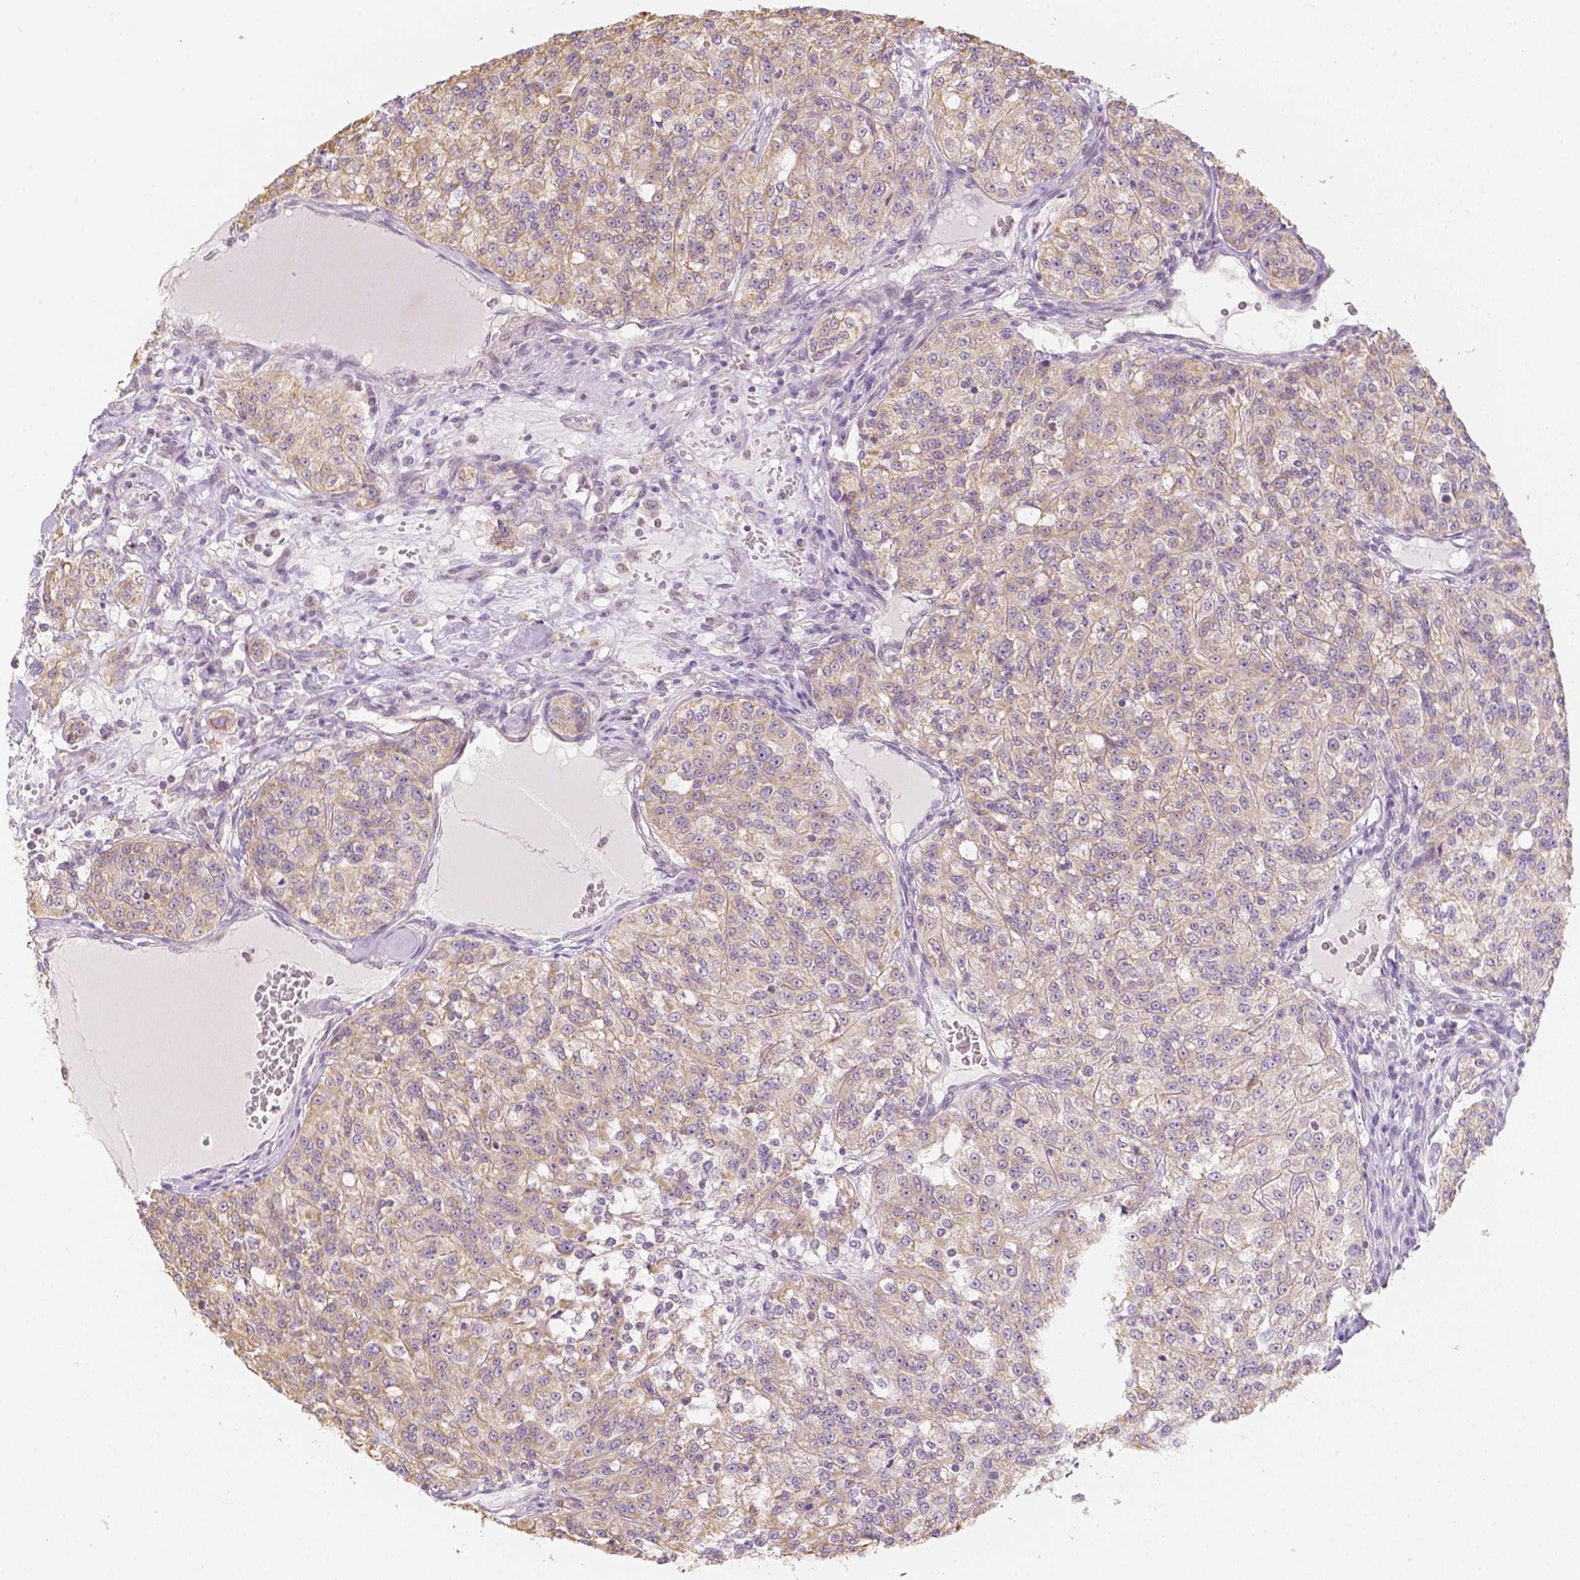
{"staining": {"intensity": "moderate", "quantity": ">75%", "location": "cytoplasmic/membranous"}, "tissue": "renal cancer", "cell_type": "Tumor cells", "image_type": "cancer", "snomed": [{"axis": "morphology", "description": "Adenocarcinoma, NOS"}, {"axis": "topography", "description": "Kidney"}], "caption": "Renal adenocarcinoma stained with immunohistochemistry reveals moderate cytoplasmic/membranous expression in about >75% of tumor cells. (Brightfield microscopy of DAB IHC at high magnification).", "gene": "NVL", "patient": {"sex": "female", "age": 63}}